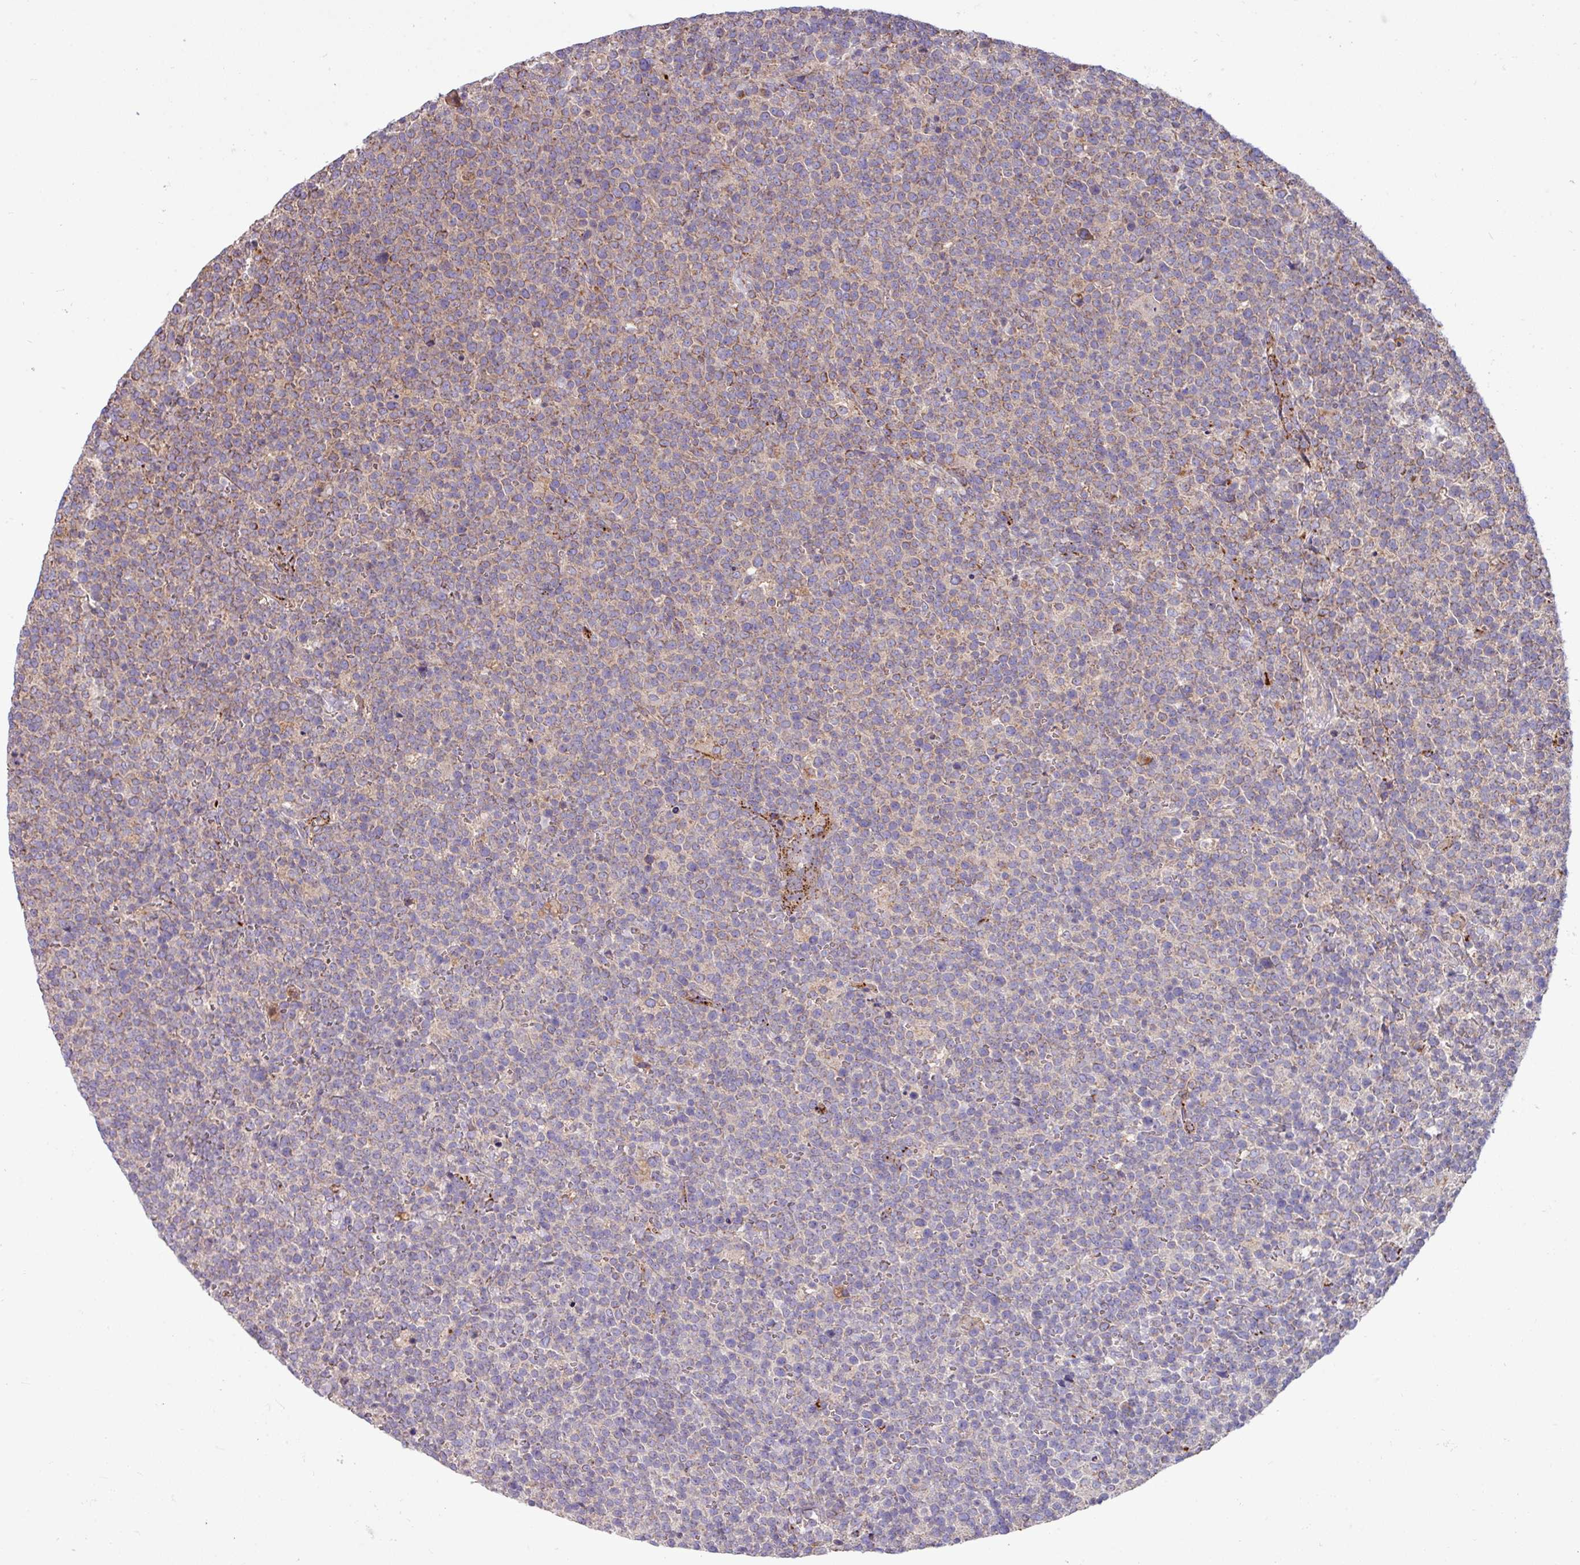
{"staining": {"intensity": "weak", "quantity": "25%-75%", "location": "cytoplasmic/membranous"}, "tissue": "lymphoma", "cell_type": "Tumor cells", "image_type": "cancer", "snomed": [{"axis": "morphology", "description": "Malignant lymphoma, non-Hodgkin's type, High grade"}, {"axis": "topography", "description": "Lymph node"}], "caption": "Protein positivity by immunohistochemistry shows weak cytoplasmic/membranous positivity in about 25%-75% of tumor cells in high-grade malignant lymphoma, non-Hodgkin's type. Using DAB (brown) and hematoxylin (blue) stains, captured at high magnification using brightfield microscopy.", "gene": "PPM1J", "patient": {"sex": "male", "age": 61}}